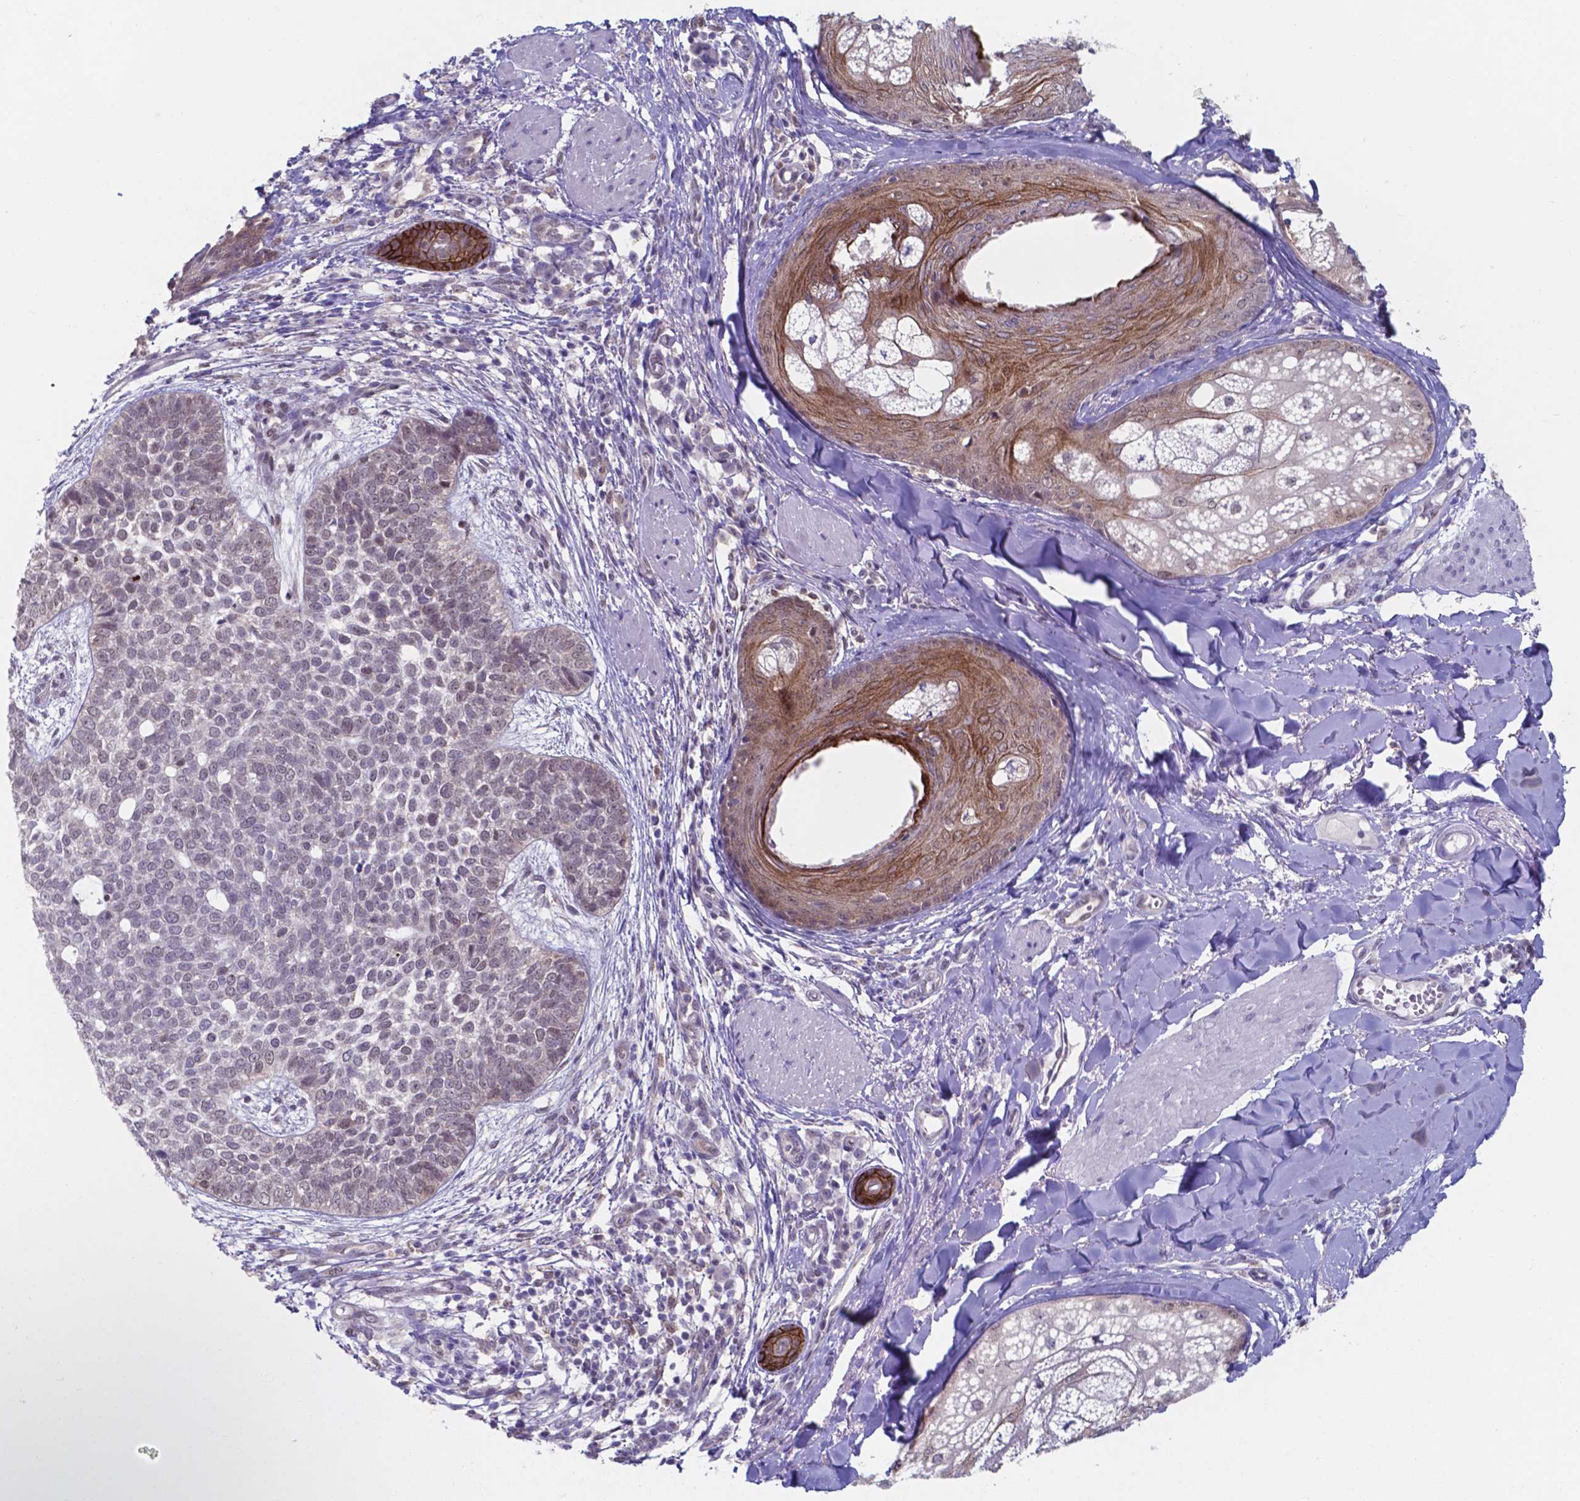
{"staining": {"intensity": "negative", "quantity": "none", "location": "none"}, "tissue": "skin cancer", "cell_type": "Tumor cells", "image_type": "cancer", "snomed": [{"axis": "morphology", "description": "Basal cell carcinoma"}, {"axis": "topography", "description": "Skin"}], "caption": "Human skin cancer (basal cell carcinoma) stained for a protein using immunohistochemistry (IHC) reveals no expression in tumor cells.", "gene": "UBE2E2", "patient": {"sex": "female", "age": 69}}